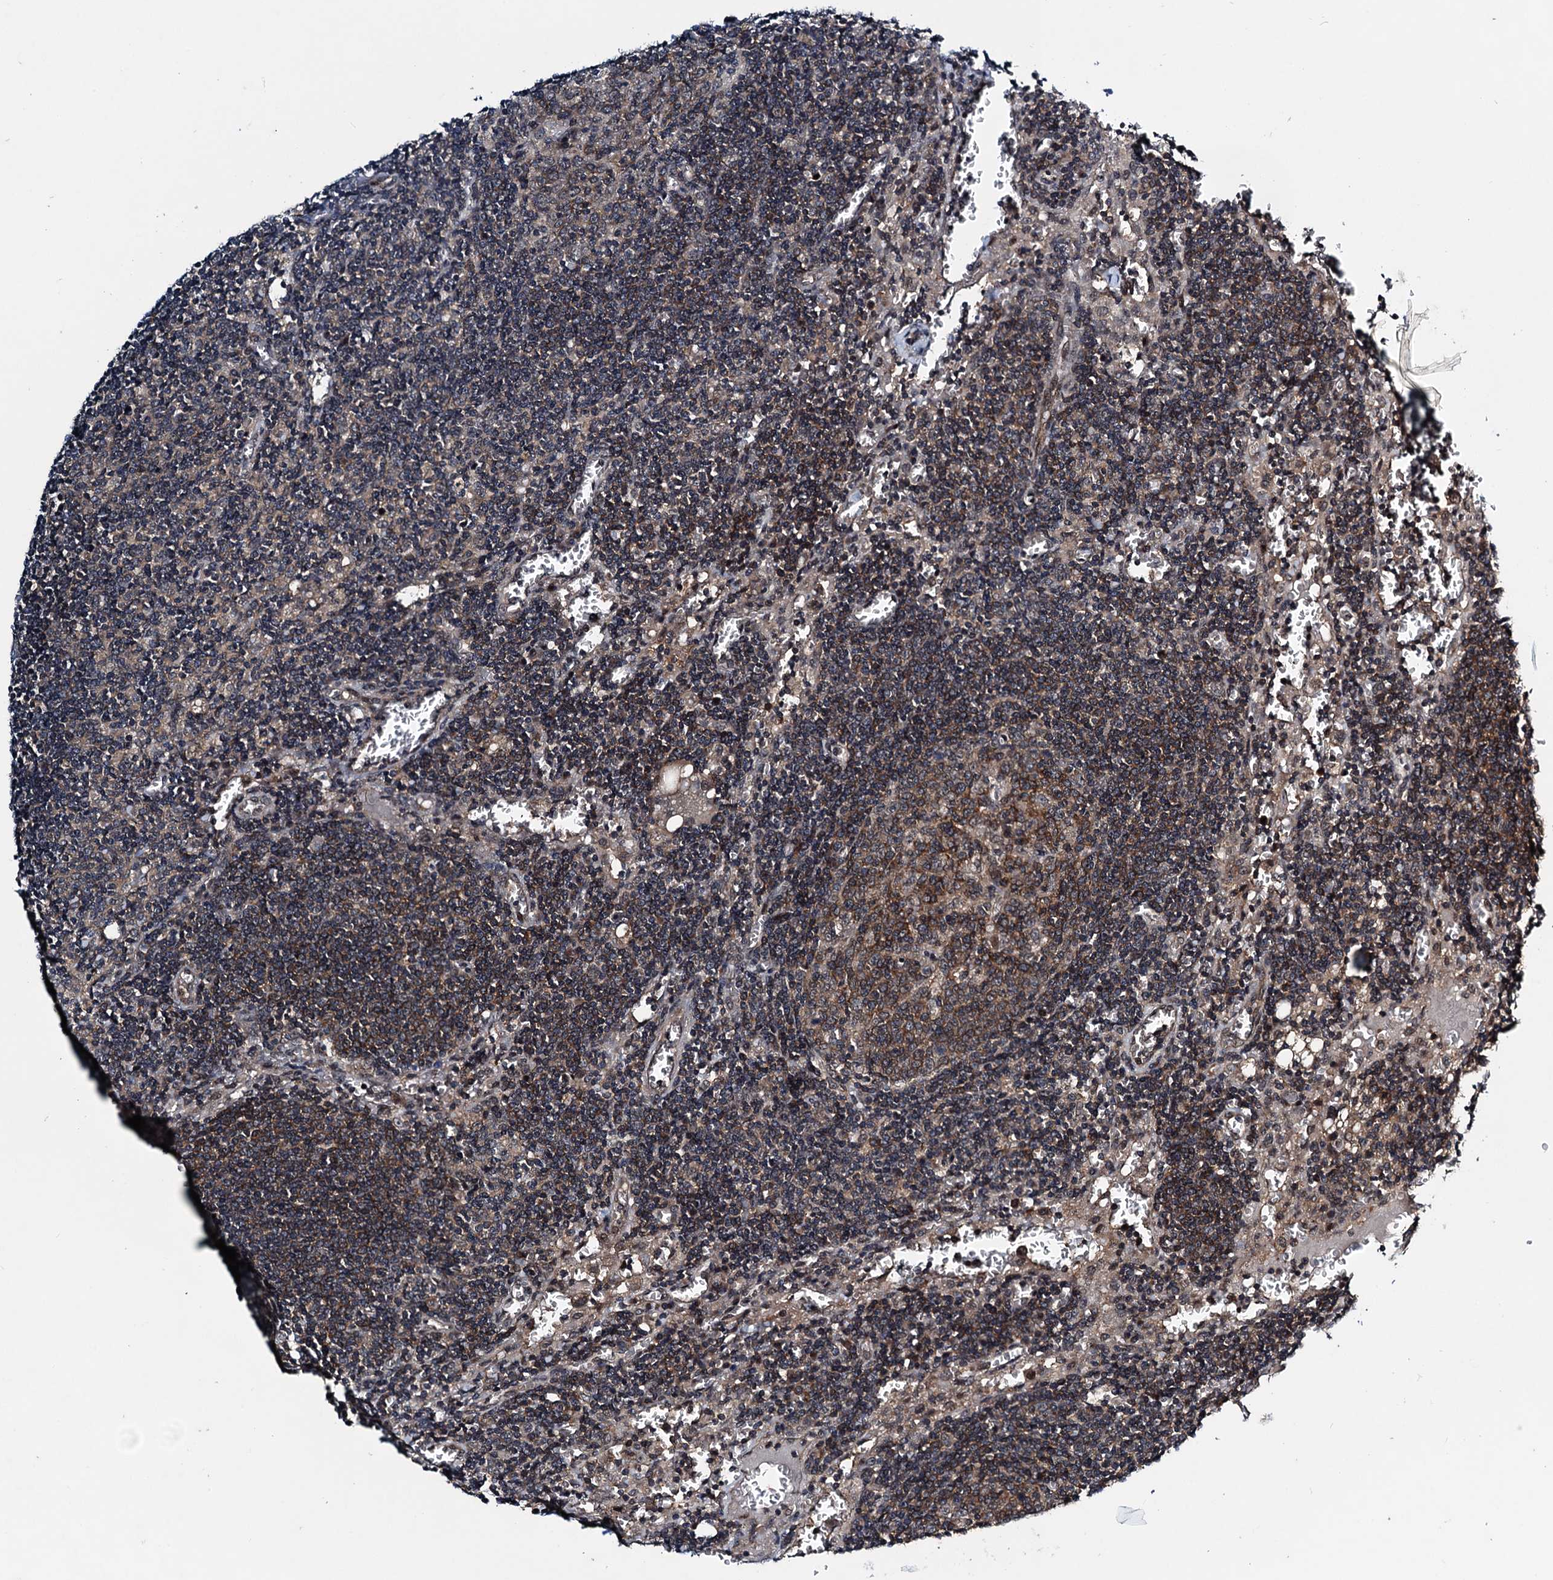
{"staining": {"intensity": "moderate", "quantity": ">75%", "location": "cytoplasmic/membranous"}, "tissue": "lymph node", "cell_type": "Germinal center cells", "image_type": "normal", "snomed": [{"axis": "morphology", "description": "Normal tissue, NOS"}, {"axis": "topography", "description": "Lymph node"}], "caption": "Germinal center cells reveal medium levels of moderate cytoplasmic/membranous staining in approximately >75% of cells in benign lymph node.", "gene": "RNF165", "patient": {"sex": "female", "age": 73}}